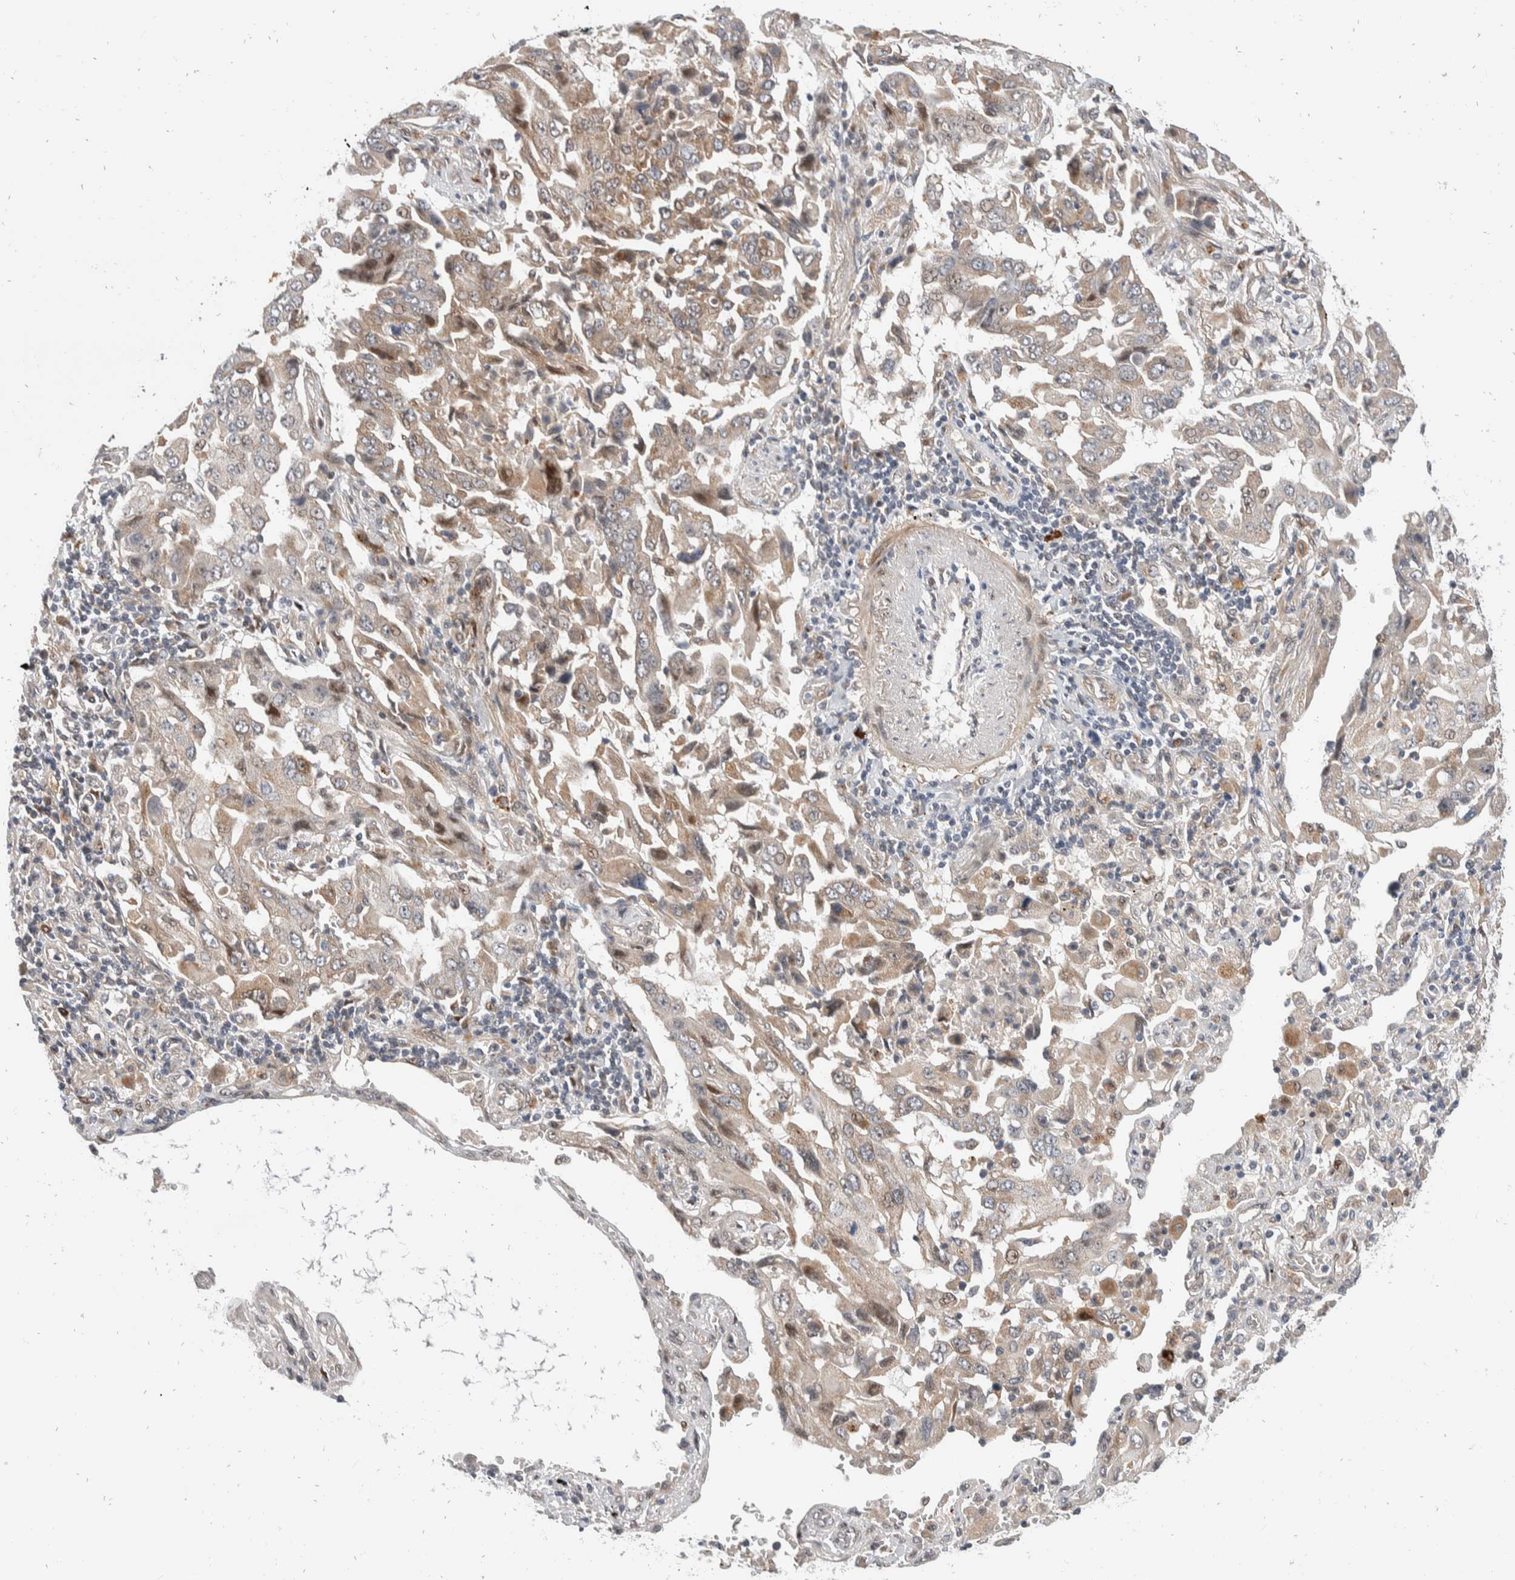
{"staining": {"intensity": "weak", "quantity": "25%-75%", "location": "cytoplasmic/membranous"}, "tissue": "lung cancer", "cell_type": "Tumor cells", "image_type": "cancer", "snomed": [{"axis": "morphology", "description": "Adenocarcinoma, NOS"}, {"axis": "topography", "description": "Lung"}], "caption": "Lung cancer stained with a protein marker shows weak staining in tumor cells.", "gene": "ZNF703", "patient": {"sex": "female", "age": 65}}